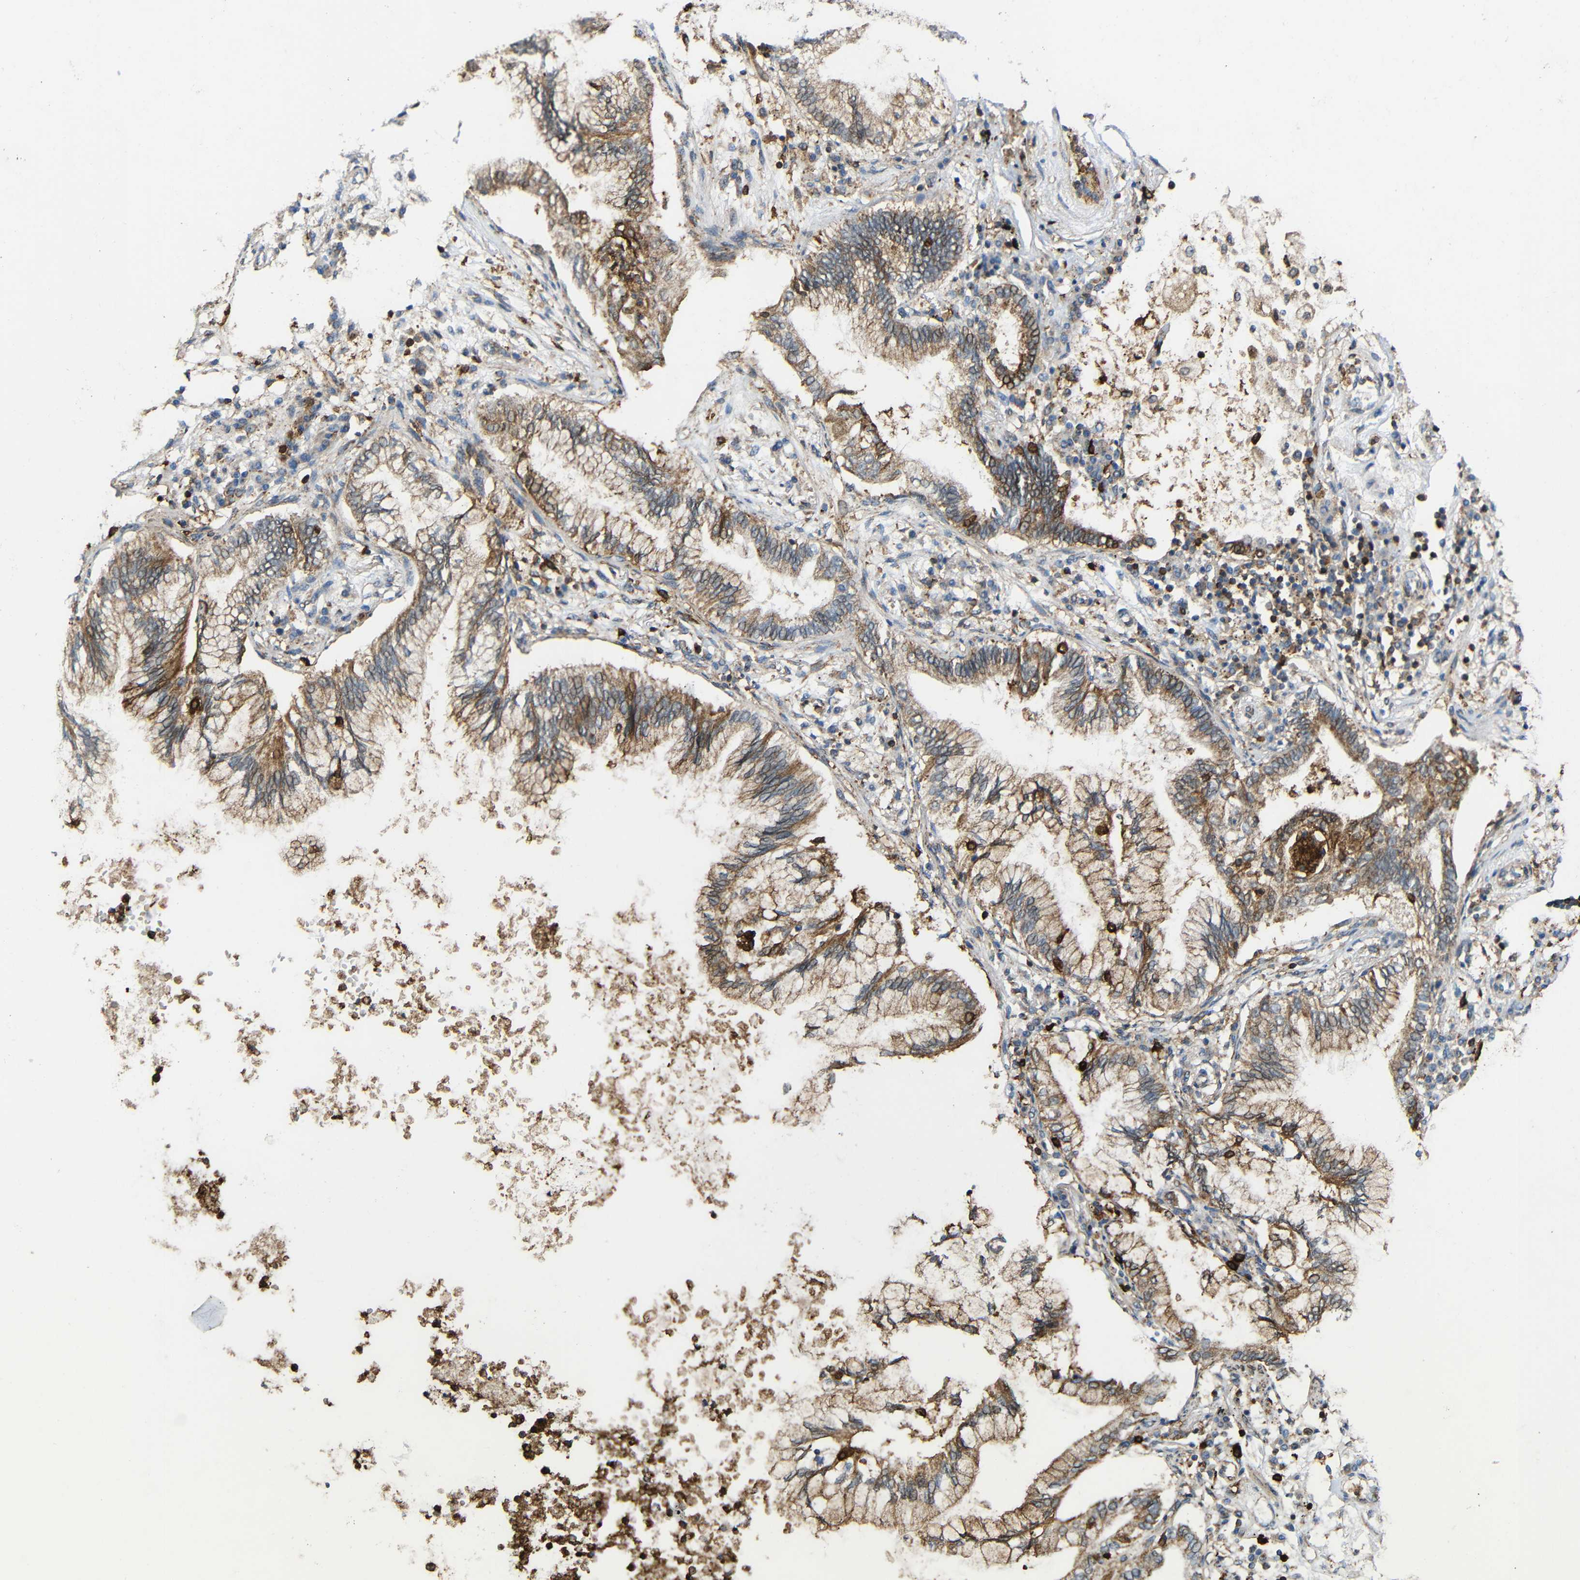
{"staining": {"intensity": "moderate", "quantity": ">75%", "location": "cytoplasmic/membranous"}, "tissue": "lung cancer", "cell_type": "Tumor cells", "image_type": "cancer", "snomed": [{"axis": "morphology", "description": "Normal tissue, NOS"}, {"axis": "morphology", "description": "Adenocarcinoma, NOS"}, {"axis": "topography", "description": "Bronchus"}, {"axis": "topography", "description": "Lung"}], "caption": "Protein expression analysis of adenocarcinoma (lung) reveals moderate cytoplasmic/membranous positivity in approximately >75% of tumor cells. (Stains: DAB (3,3'-diaminobenzidine) in brown, nuclei in blue, Microscopy: brightfield microscopy at high magnification).", "gene": "C1GALT1", "patient": {"sex": "female", "age": 70}}